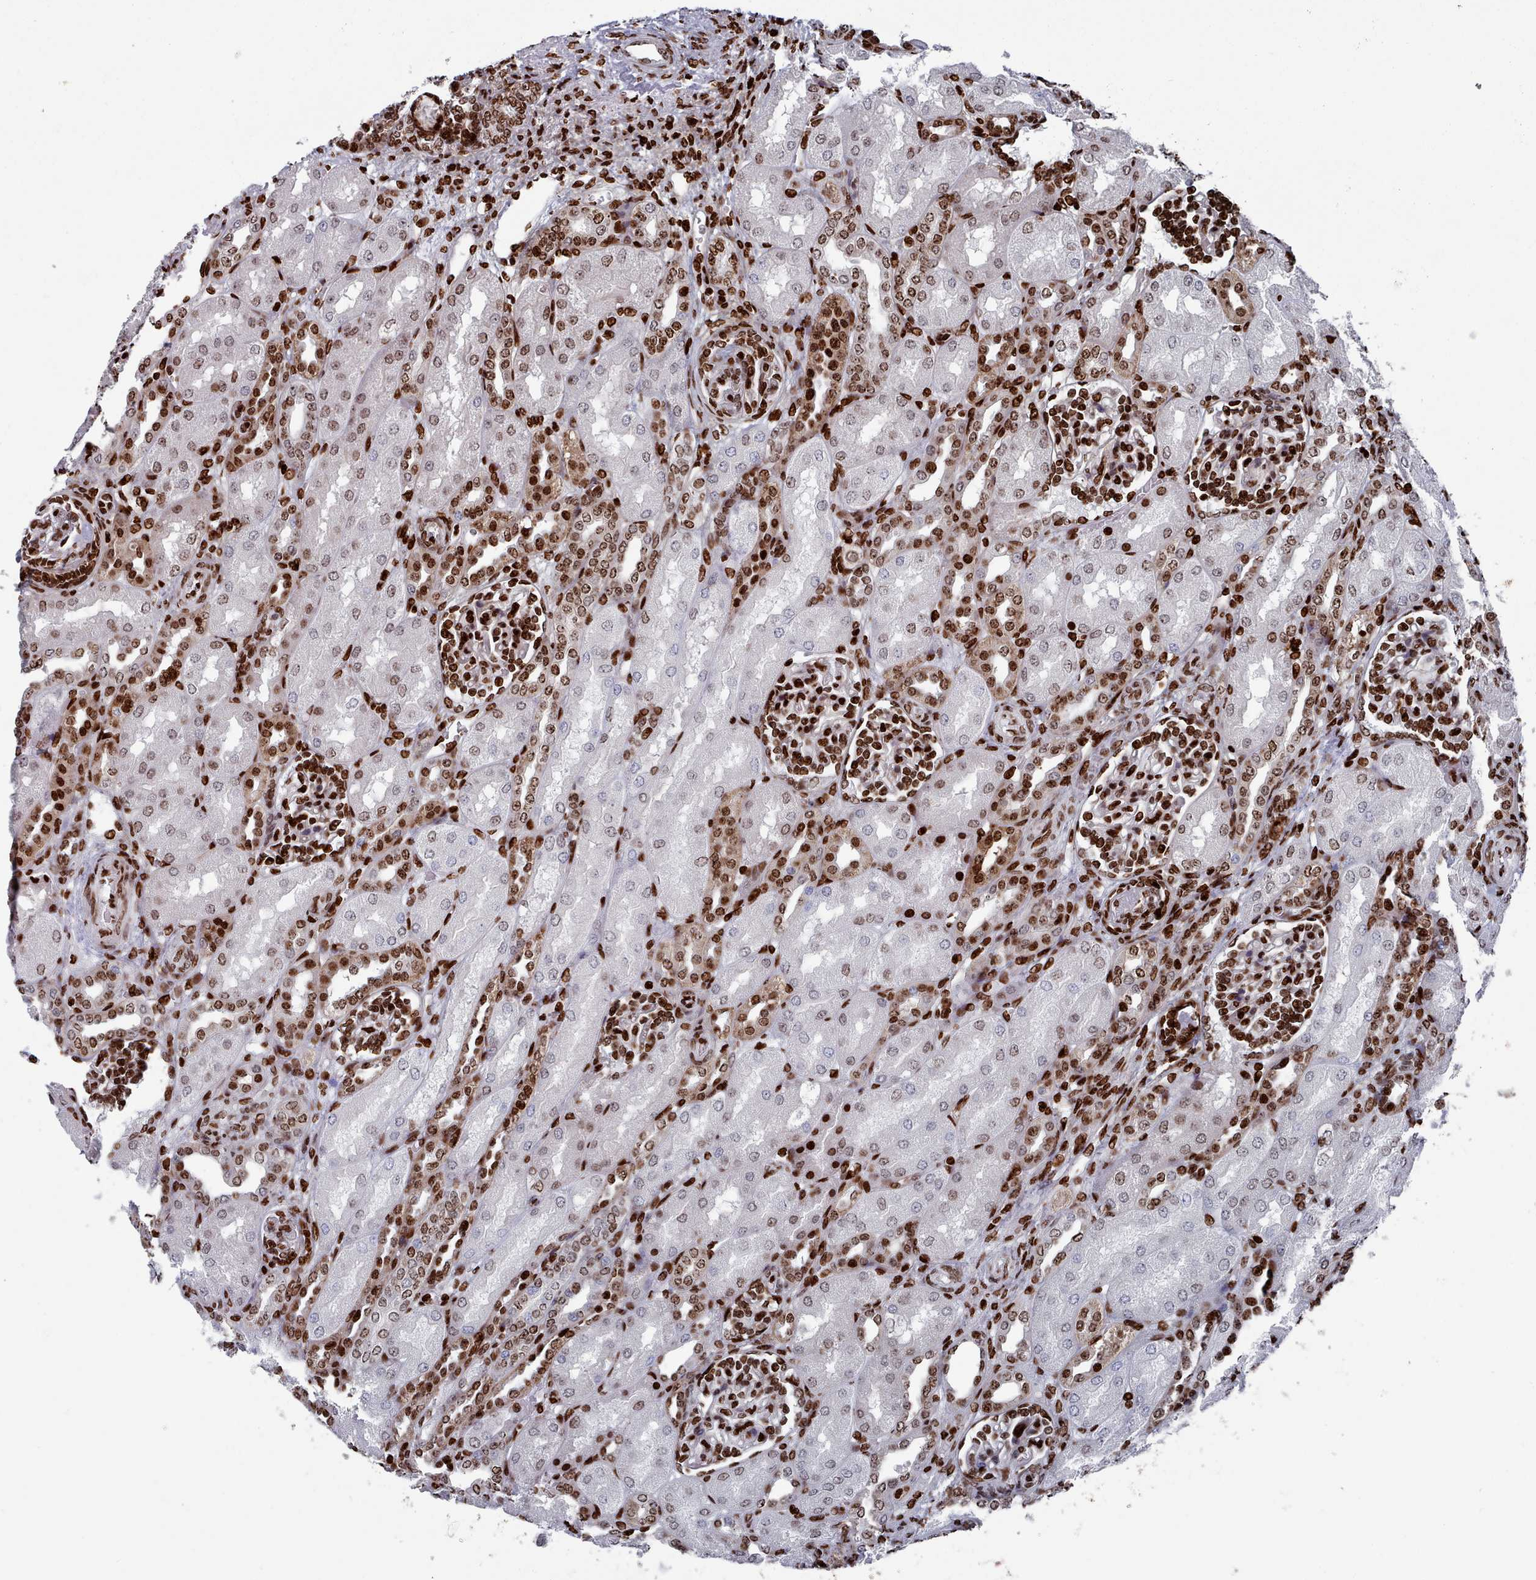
{"staining": {"intensity": "strong", "quantity": ">75%", "location": "nuclear"}, "tissue": "kidney", "cell_type": "Cells in glomeruli", "image_type": "normal", "snomed": [{"axis": "morphology", "description": "Normal tissue, NOS"}, {"axis": "morphology", "description": "Neoplasm, malignant, NOS"}, {"axis": "topography", "description": "Kidney"}], "caption": "A brown stain highlights strong nuclear expression of a protein in cells in glomeruli of normal kidney.", "gene": "PCDHB11", "patient": {"sex": "female", "age": 1}}